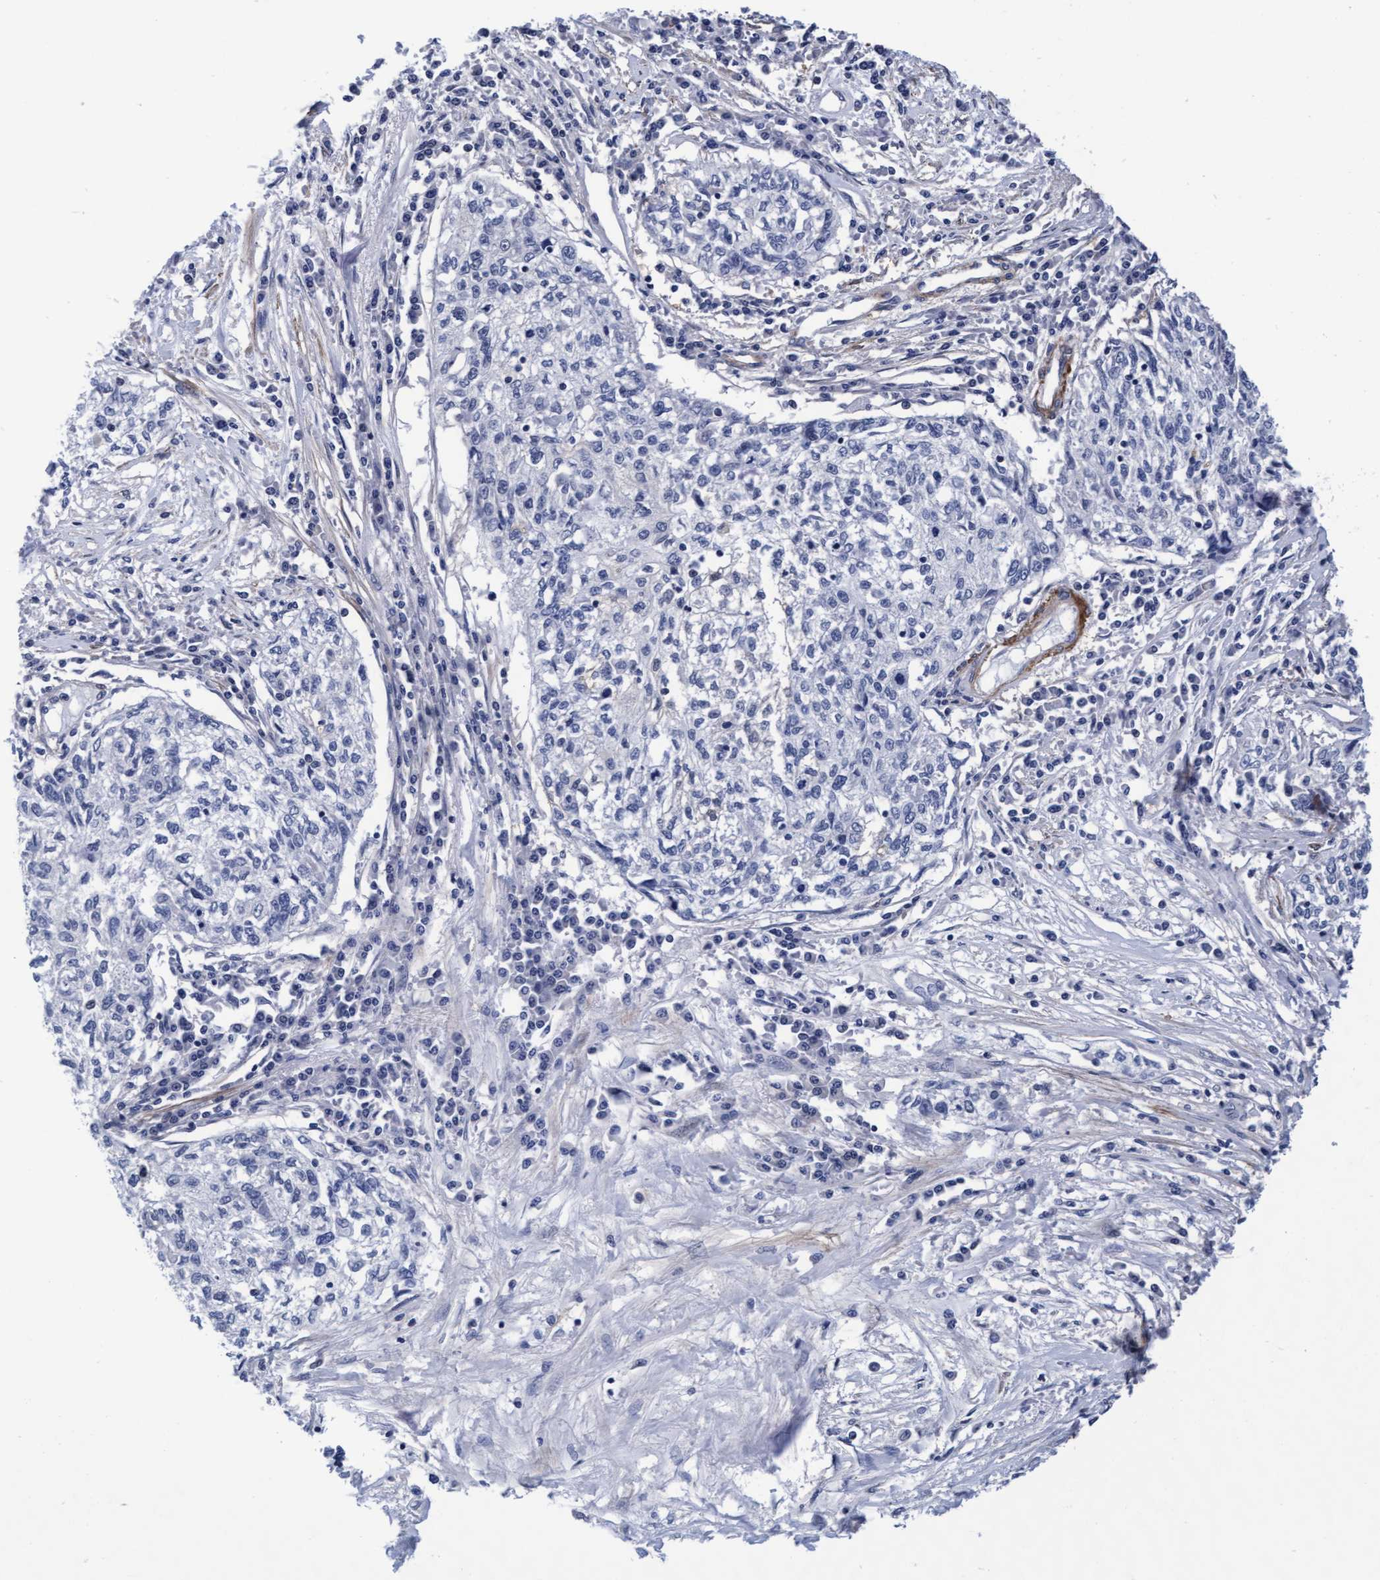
{"staining": {"intensity": "negative", "quantity": "none", "location": "none"}, "tissue": "cervical cancer", "cell_type": "Tumor cells", "image_type": "cancer", "snomed": [{"axis": "morphology", "description": "Squamous cell carcinoma, NOS"}, {"axis": "topography", "description": "Cervix"}], "caption": "IHC histopathology image of human cervical squamous cell carcinoma stained for a protein (brown), which demonstrates no expression in tumor cells.", "gene": "EFCAB13", "patient": {"sex": "female", "age": 57}}